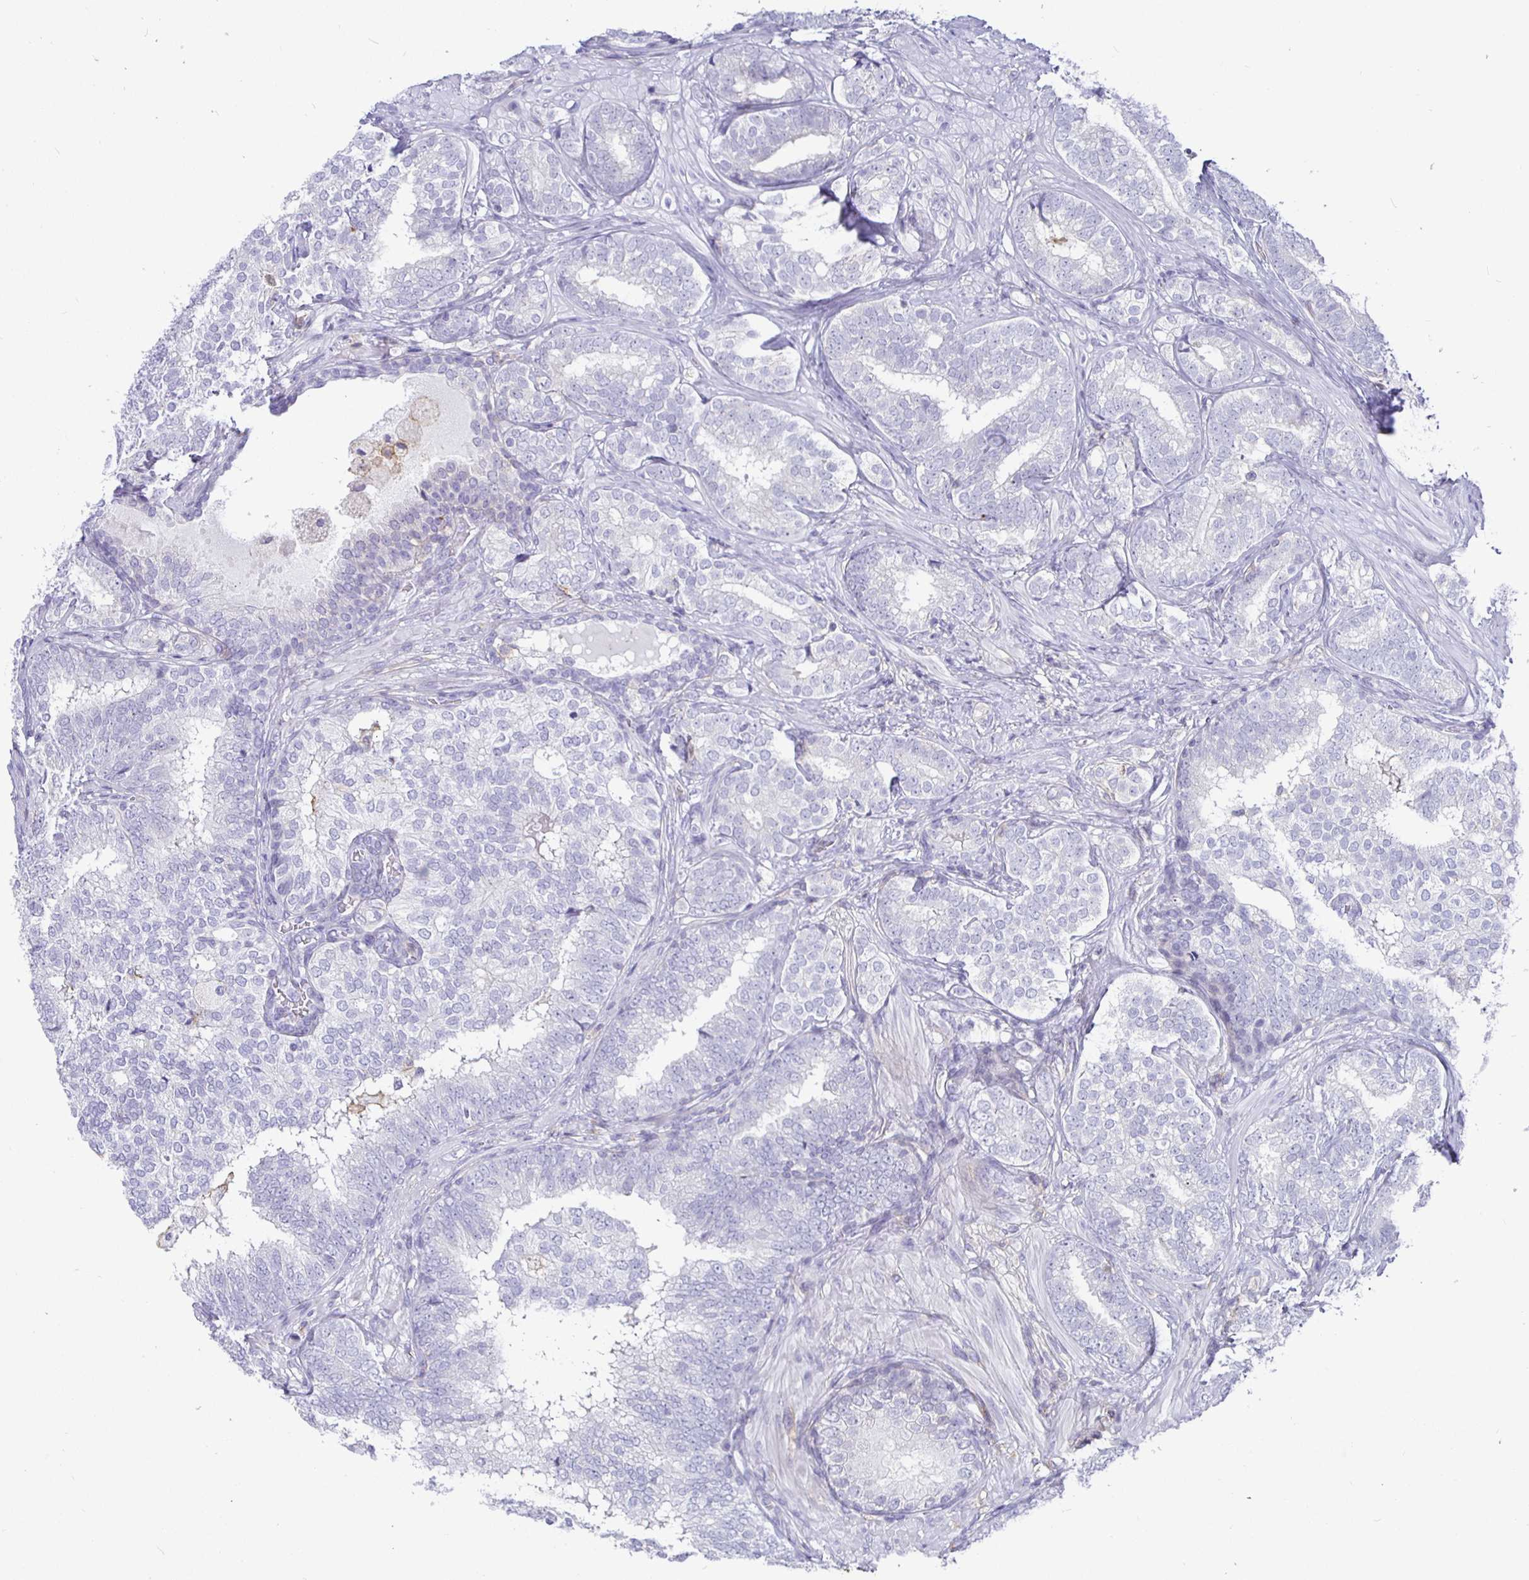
{"staining": {"intensity": "negative", "quantity": "none", "location": "none"}, "tissue": "prostate cancer", "cell_type": "Tumor cells", "image_type": "cancer", "snomed": [{"axis": "morphology", "description": "Adenocarcinoma, High grade"}, {"axis": "topography", "description": "Prostate"}], "caption": "Tumor cells show no significant expression in prostate cancer.", "gene": "SIRPA", "patient": {"sex": "male", "age": 72}}